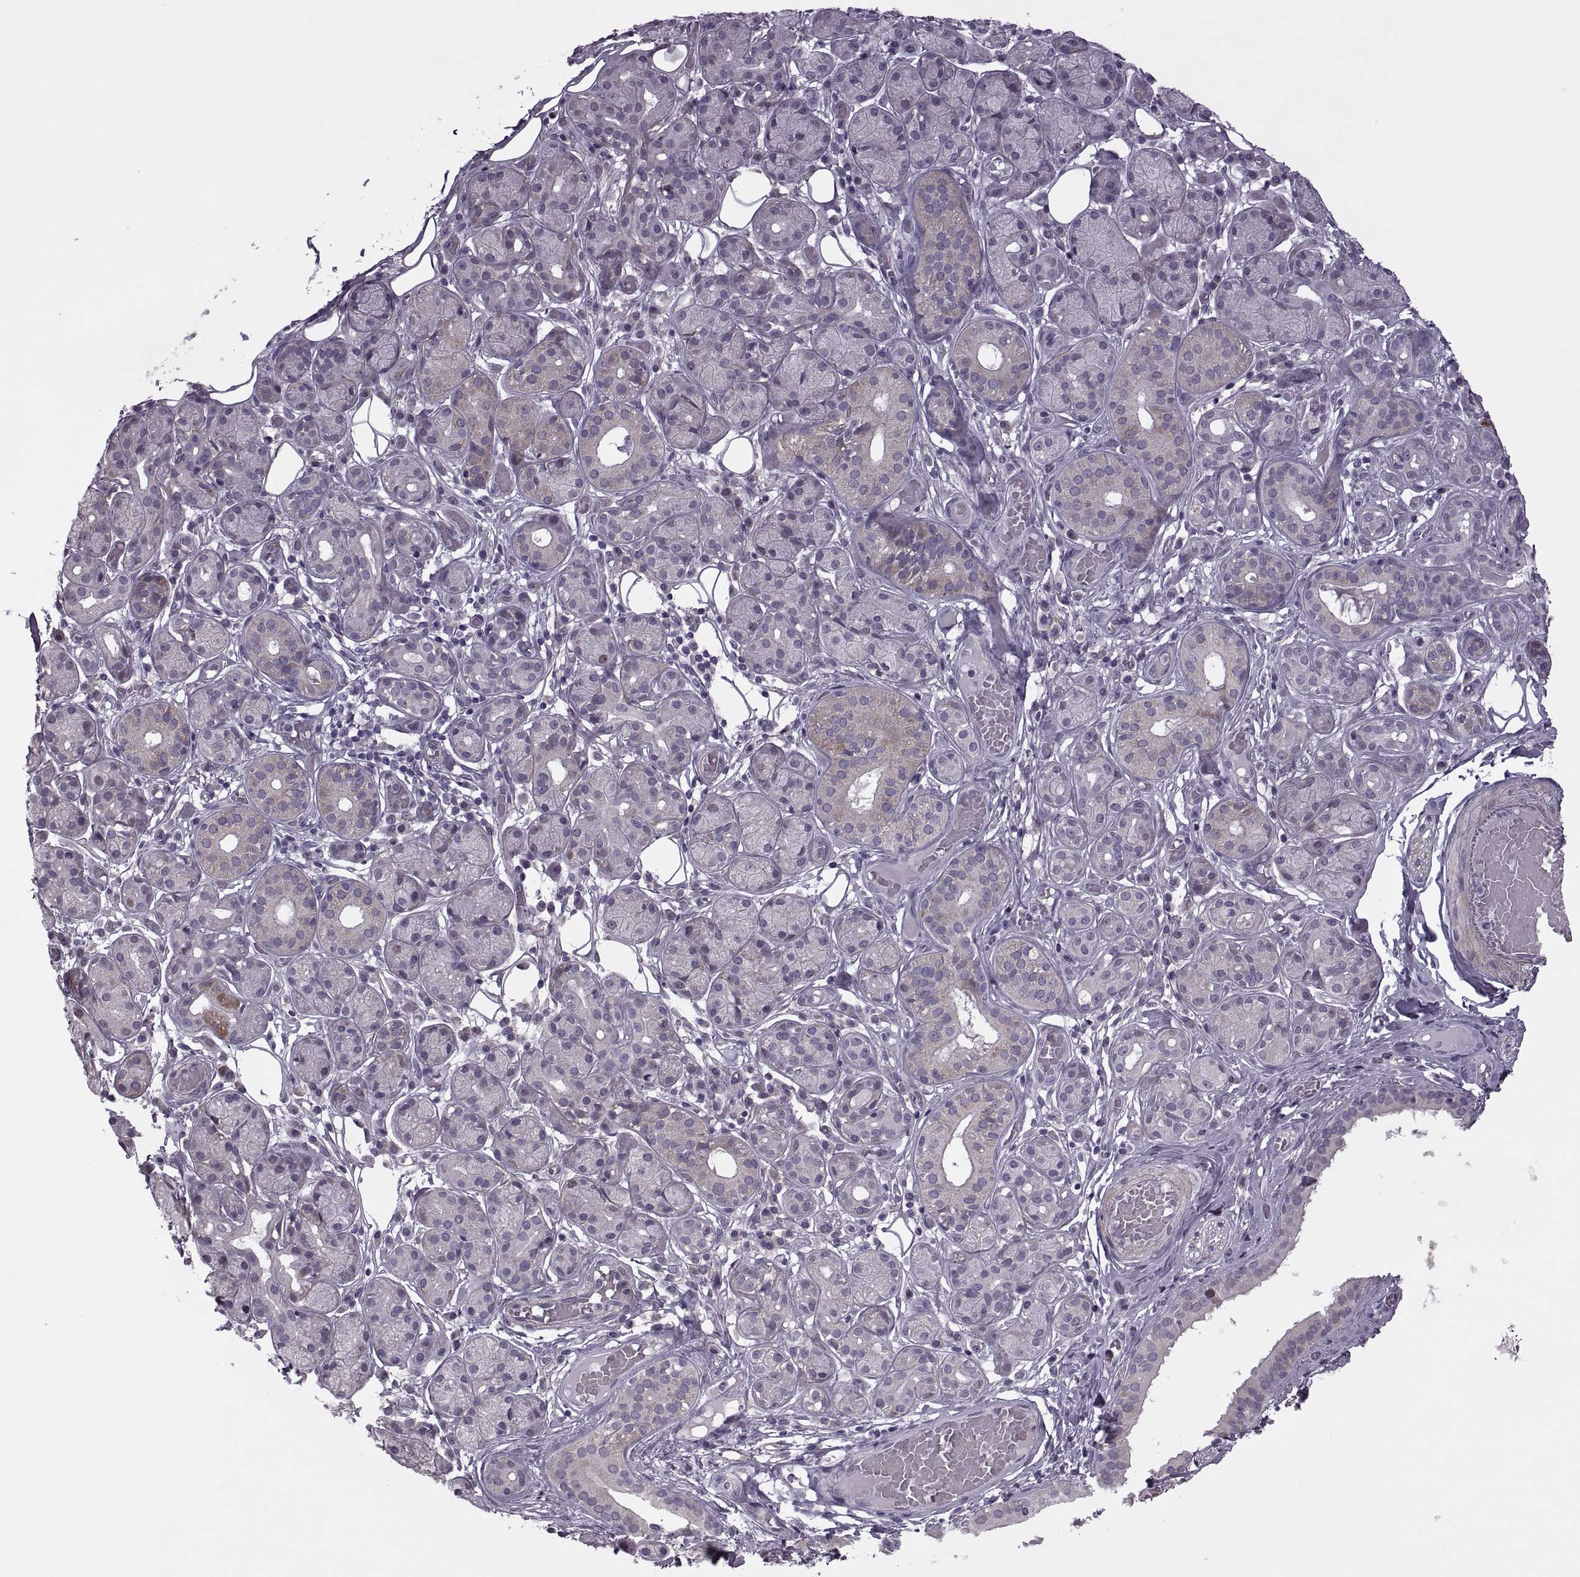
{"staining": {"intensity": "weak", "quantity": "<25%", "location": "cytoplasmic/membranous"}, "tissue": "salivary gland", "cell_type": "Glandular cells", "image_type": "normal", "snomed": [{"axis": "morphology", "description": "Normal tissue, NOS"}, {"axis": "topography", "description": "Salivary gland"}, {"axis": "topography", "description": "Peripheral nerve tissue"}], "caption": "IHC of normal human salivary gland reveals no expression in glandular cells. (DAB (3,3'-diaminobenzidine) immunohistochemistry (IHC) with hematoxylin counter stain).", "gene": "RIPK4", "patient": {"sex": "male", "age": 71}}